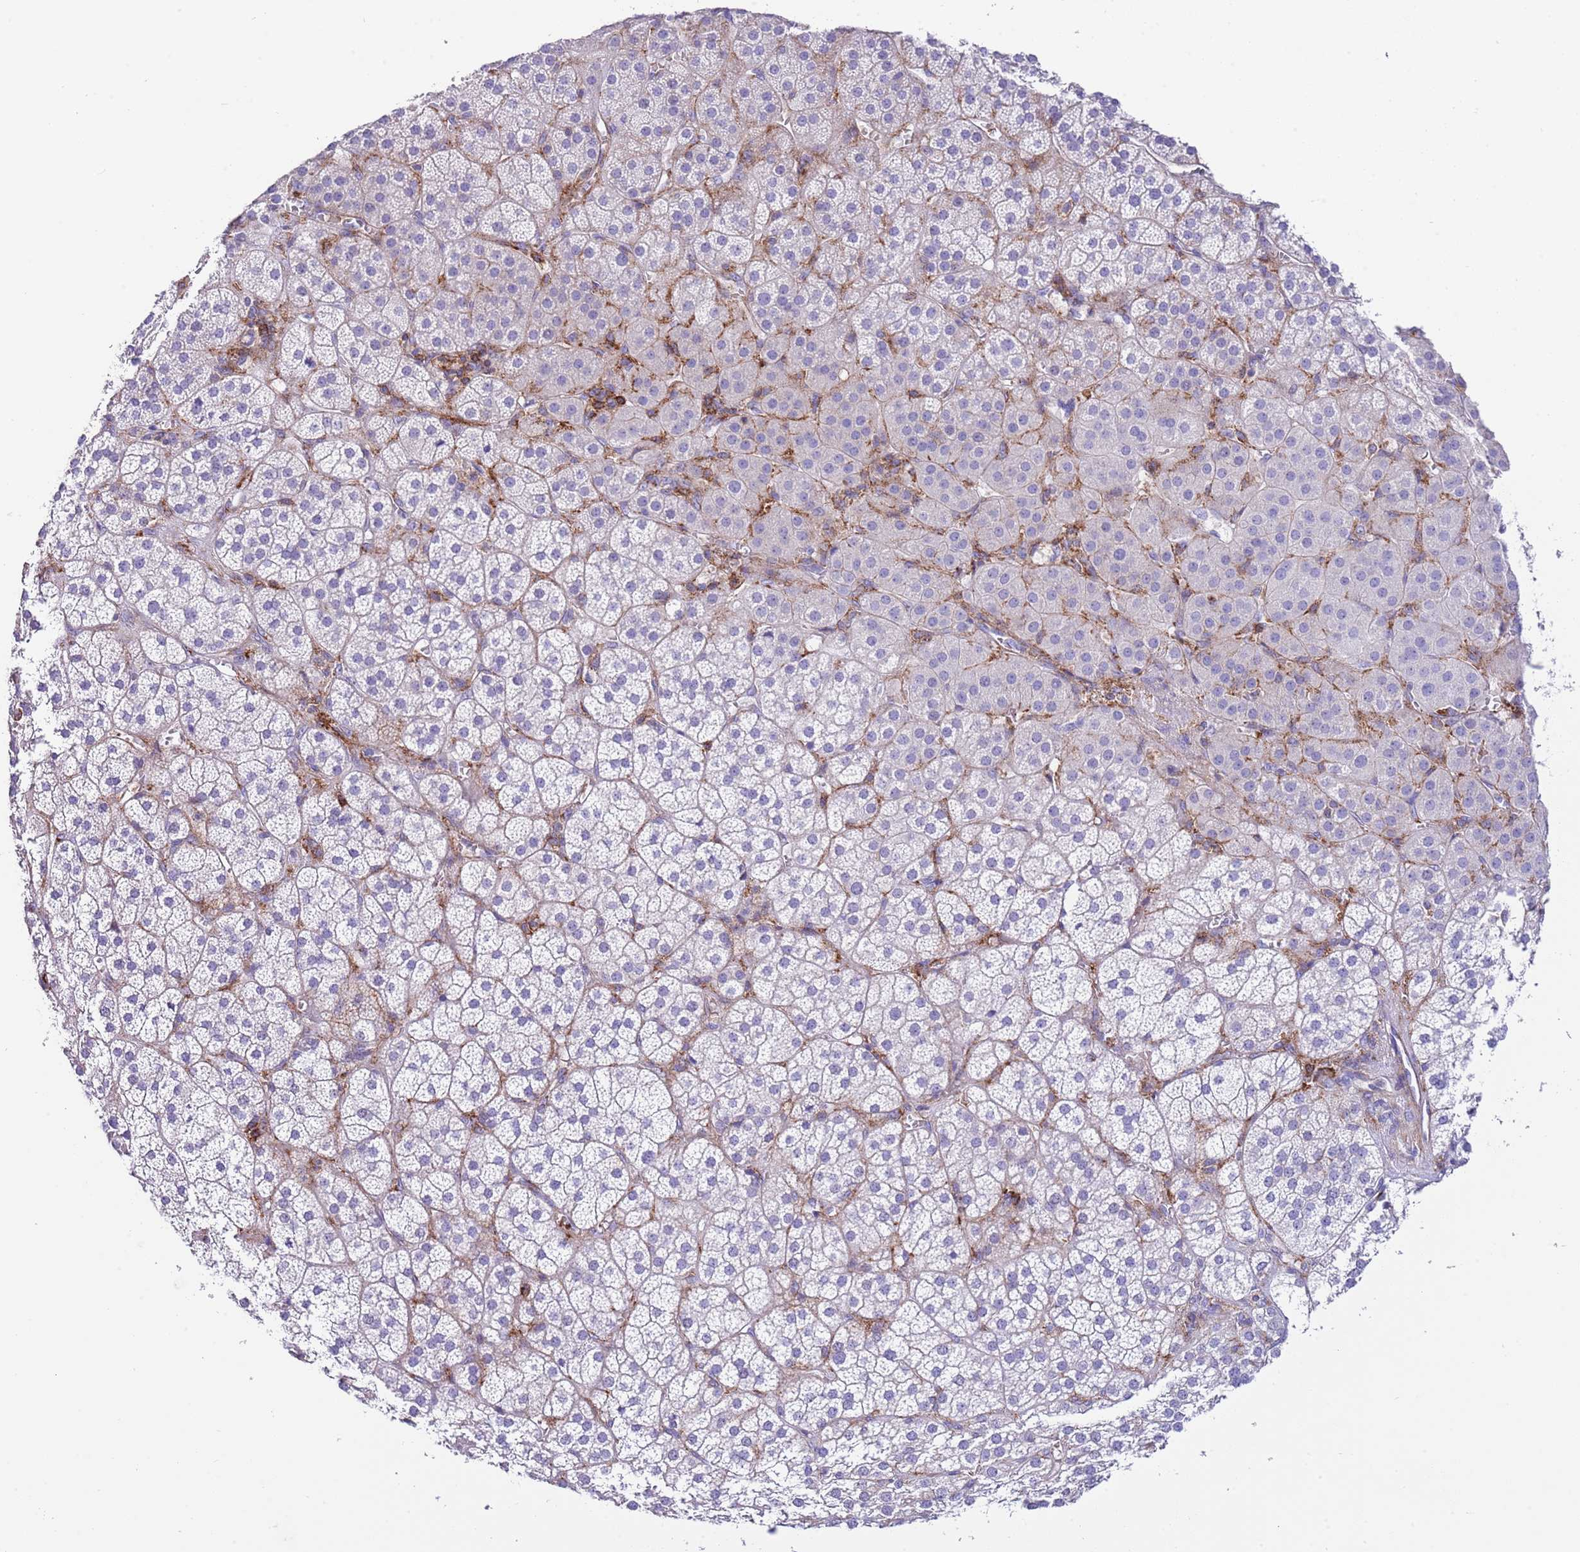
{"staining": {"intensity": "negative", "quantity": "none", "location": "none"}, "tissue": "adrenal gland", "cell_type": "Glandular cells", "image_type": "normal", "snomed": [{"axis": "morphology", "description": "Normal tissue, NOS"}, {"axis": "topography", "description": "Adrenal gland"}], "caption": "An immunohistochemistry (IHC) micrograph of unremarkable adrenal gland is shown. There is no staining in glandular cells of adrenal gland.", "gene": "ALDH3A1", "patient": {"sex": "female", "age": 70}}